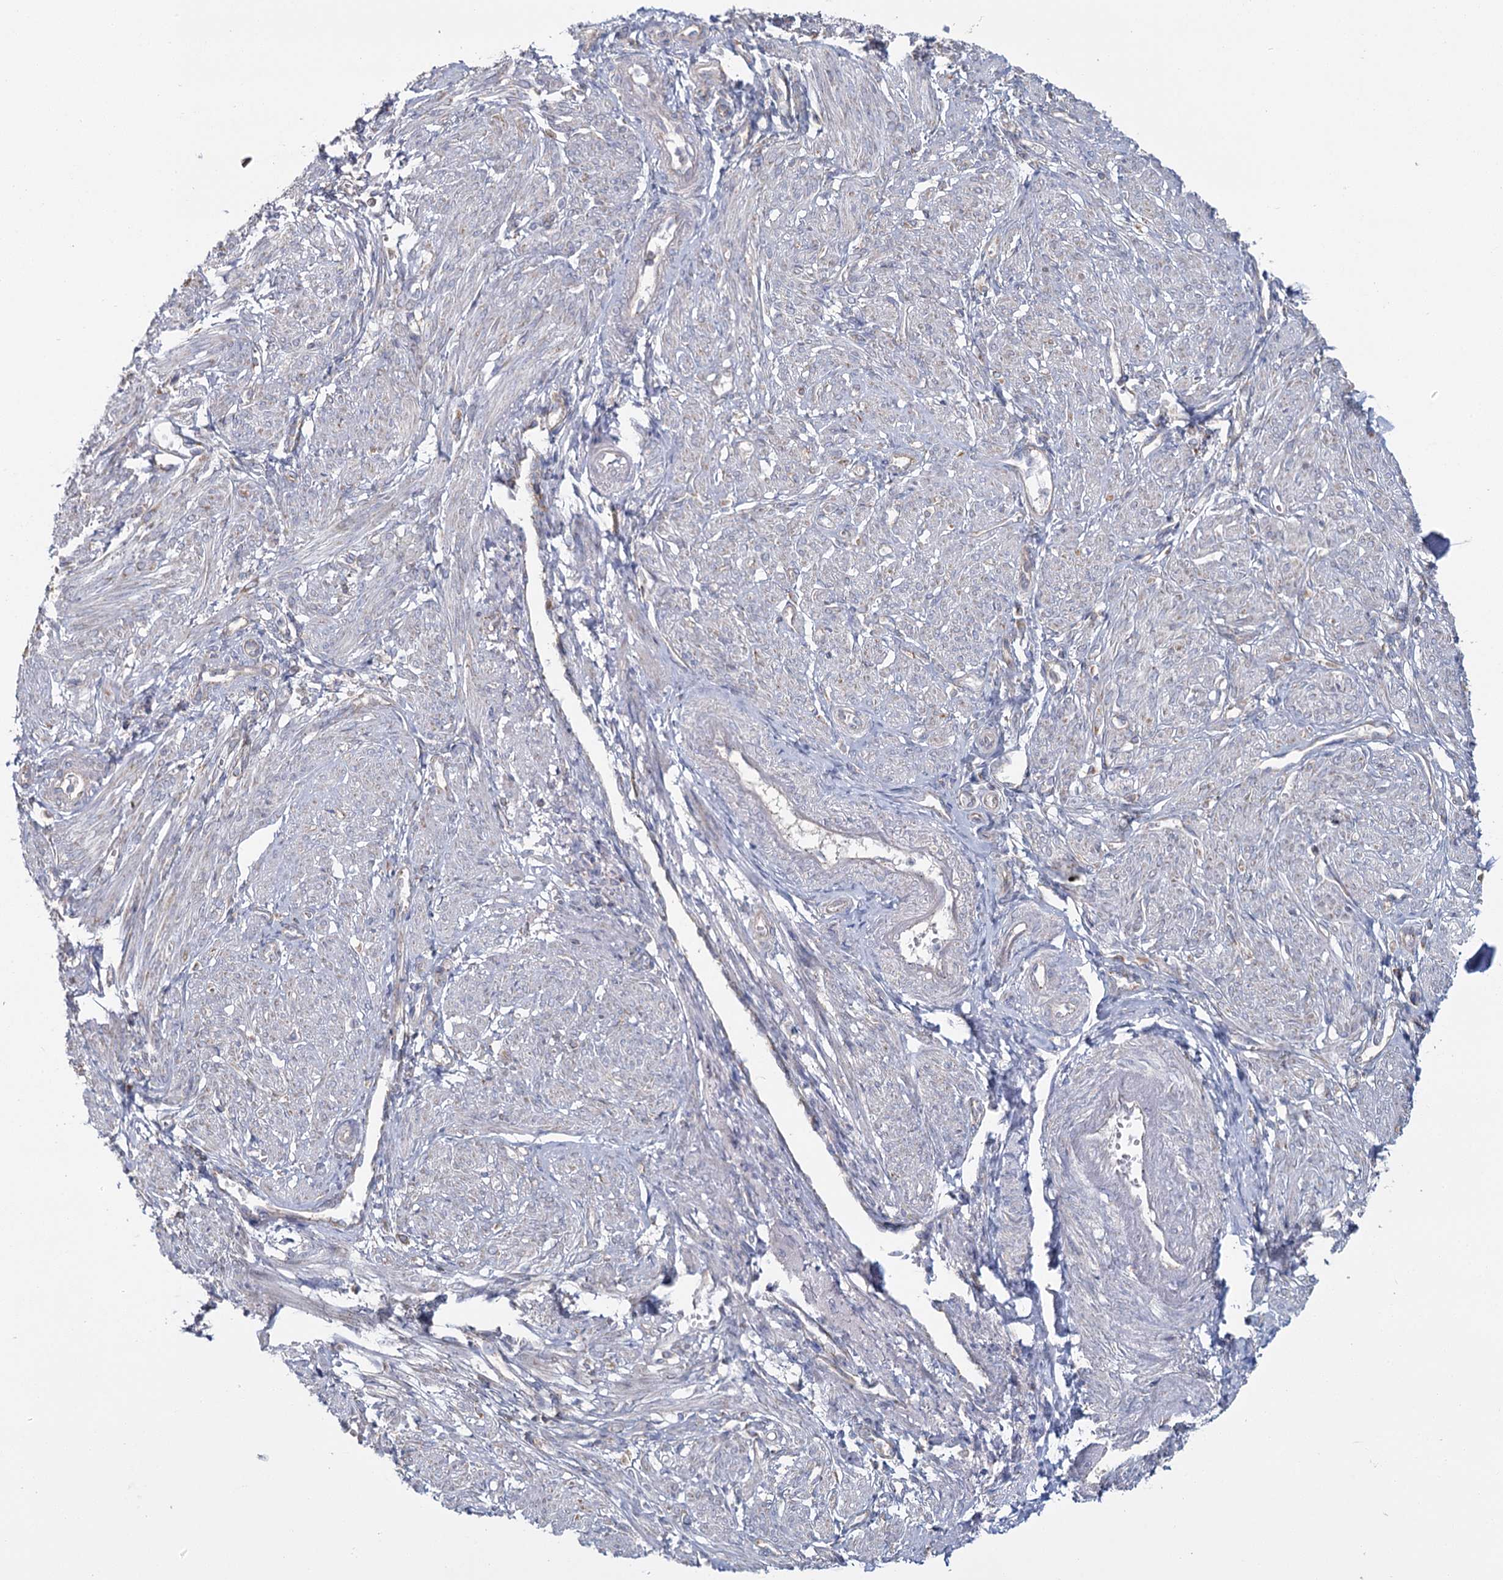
{"staining": {"intensity": "negative", "quantity": "none", "location": "none"}, "tissue": "smooth muscle", "cell_type": "Smooth muscle cells", "image_type": "normal", "snomed": [{"axis": "morphology", "description": "Normal tissue, NOS"}, {"axis": "topography", "description": "Smooth muscle"}], "caption": "Immunohistochemistry (IHC) of benign smooth muscle exhibits no expression in smooth muscle cells.", "gene": "ACOX2", "patient": {"sex": "female", "age": 39}}